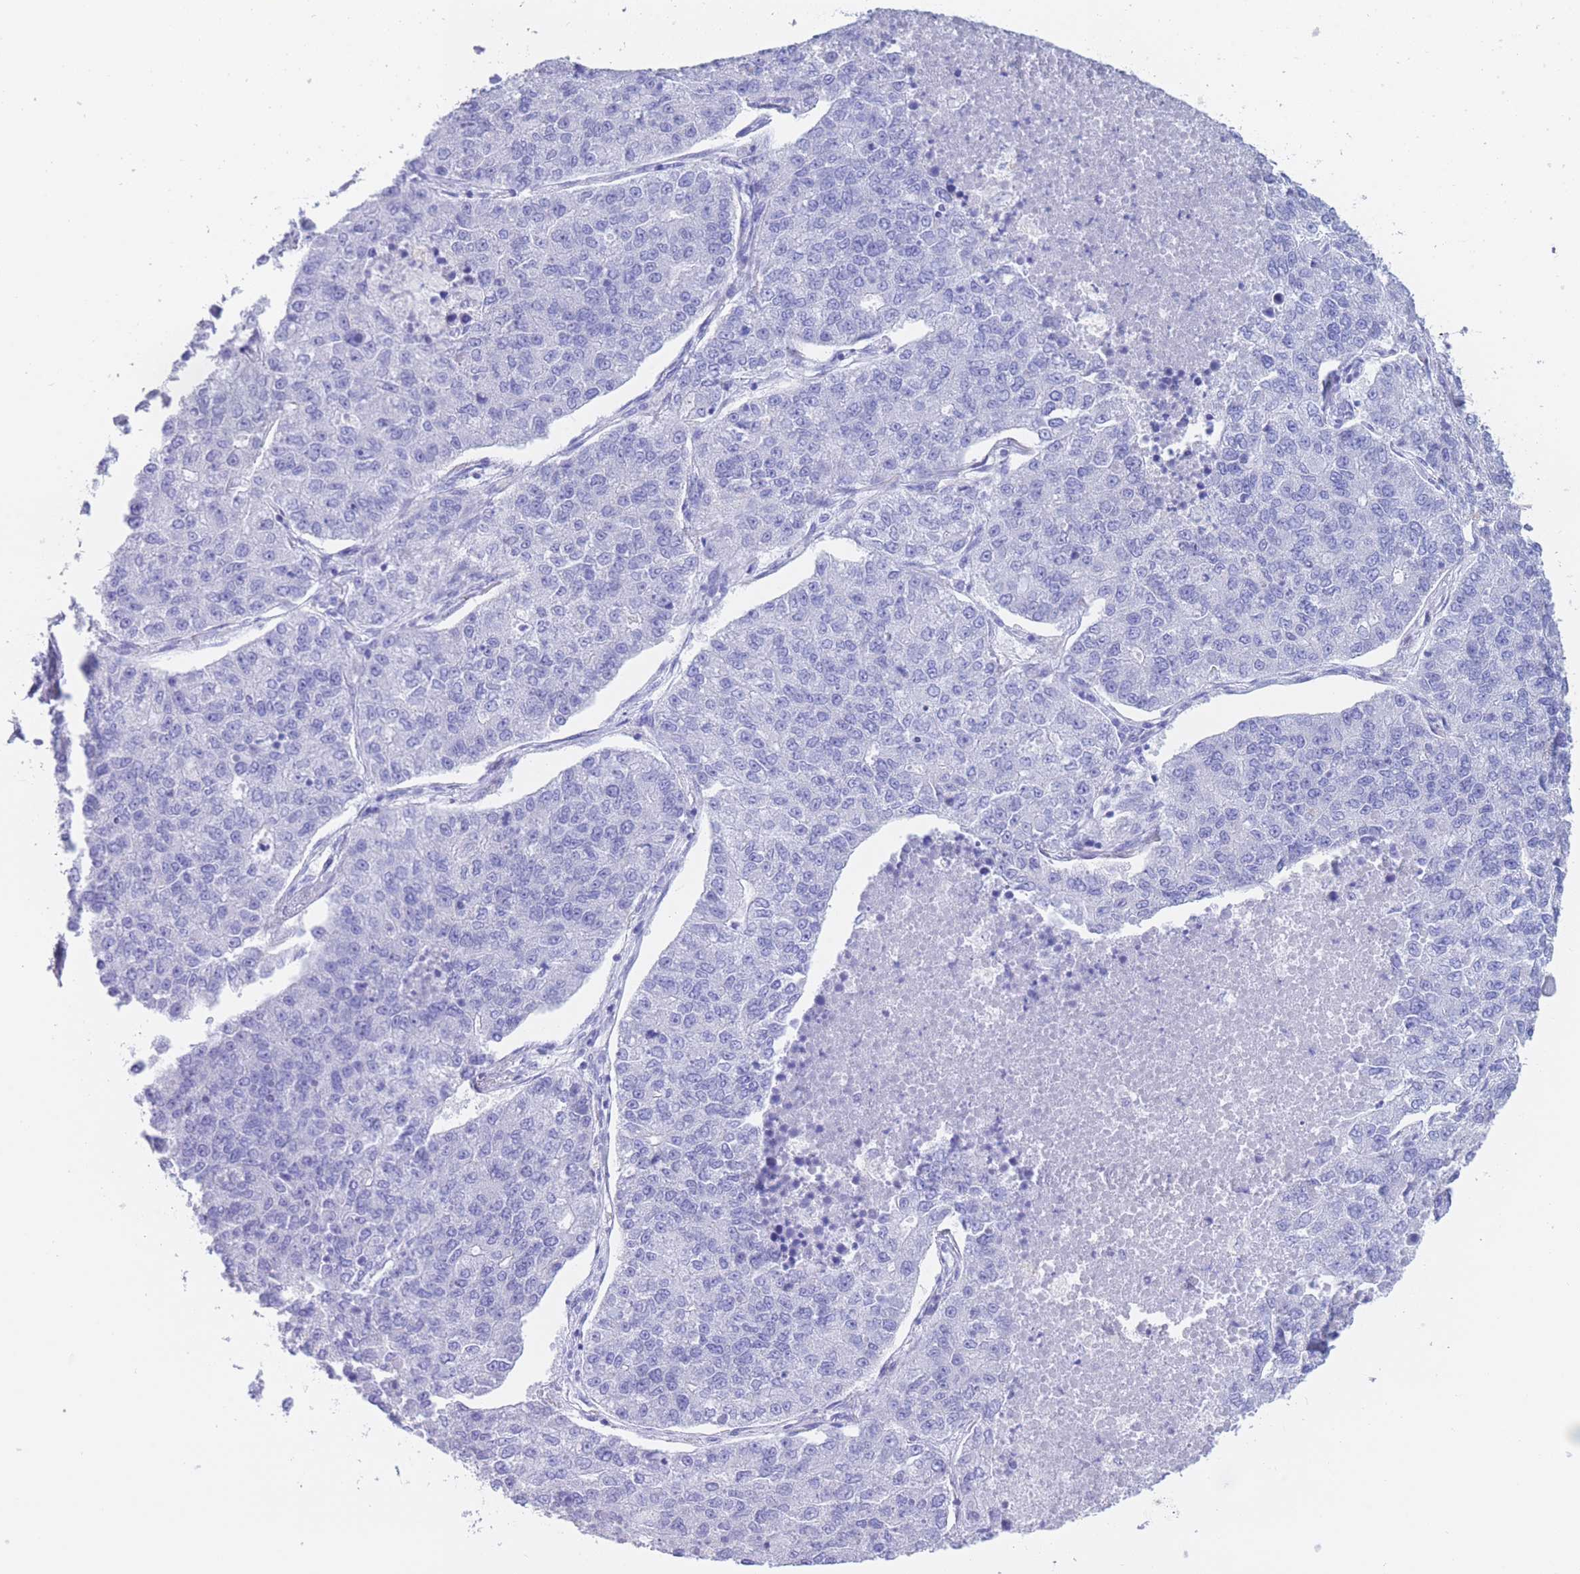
{"staining": {"intensity": "negative", "quantity": "none", "location": "none"}, "tissue": "lung cancer", "cell_type": "Tumor cells", "image_type": "cancer", "snomed": [{"axis": "morphology", "description": "Adenocarcinoma, NOS"}, {"axis": "topography", "description": "Lung"}], "caption": "High power microscopy image of an immunohistochemistry (IHC) photomicrograph of lung cancer (adenocarcinoma), revealing no significant positivity in tumor cells.", "gene": "SLCO1B3", "patient": {"sex": "male", "age": 49}}